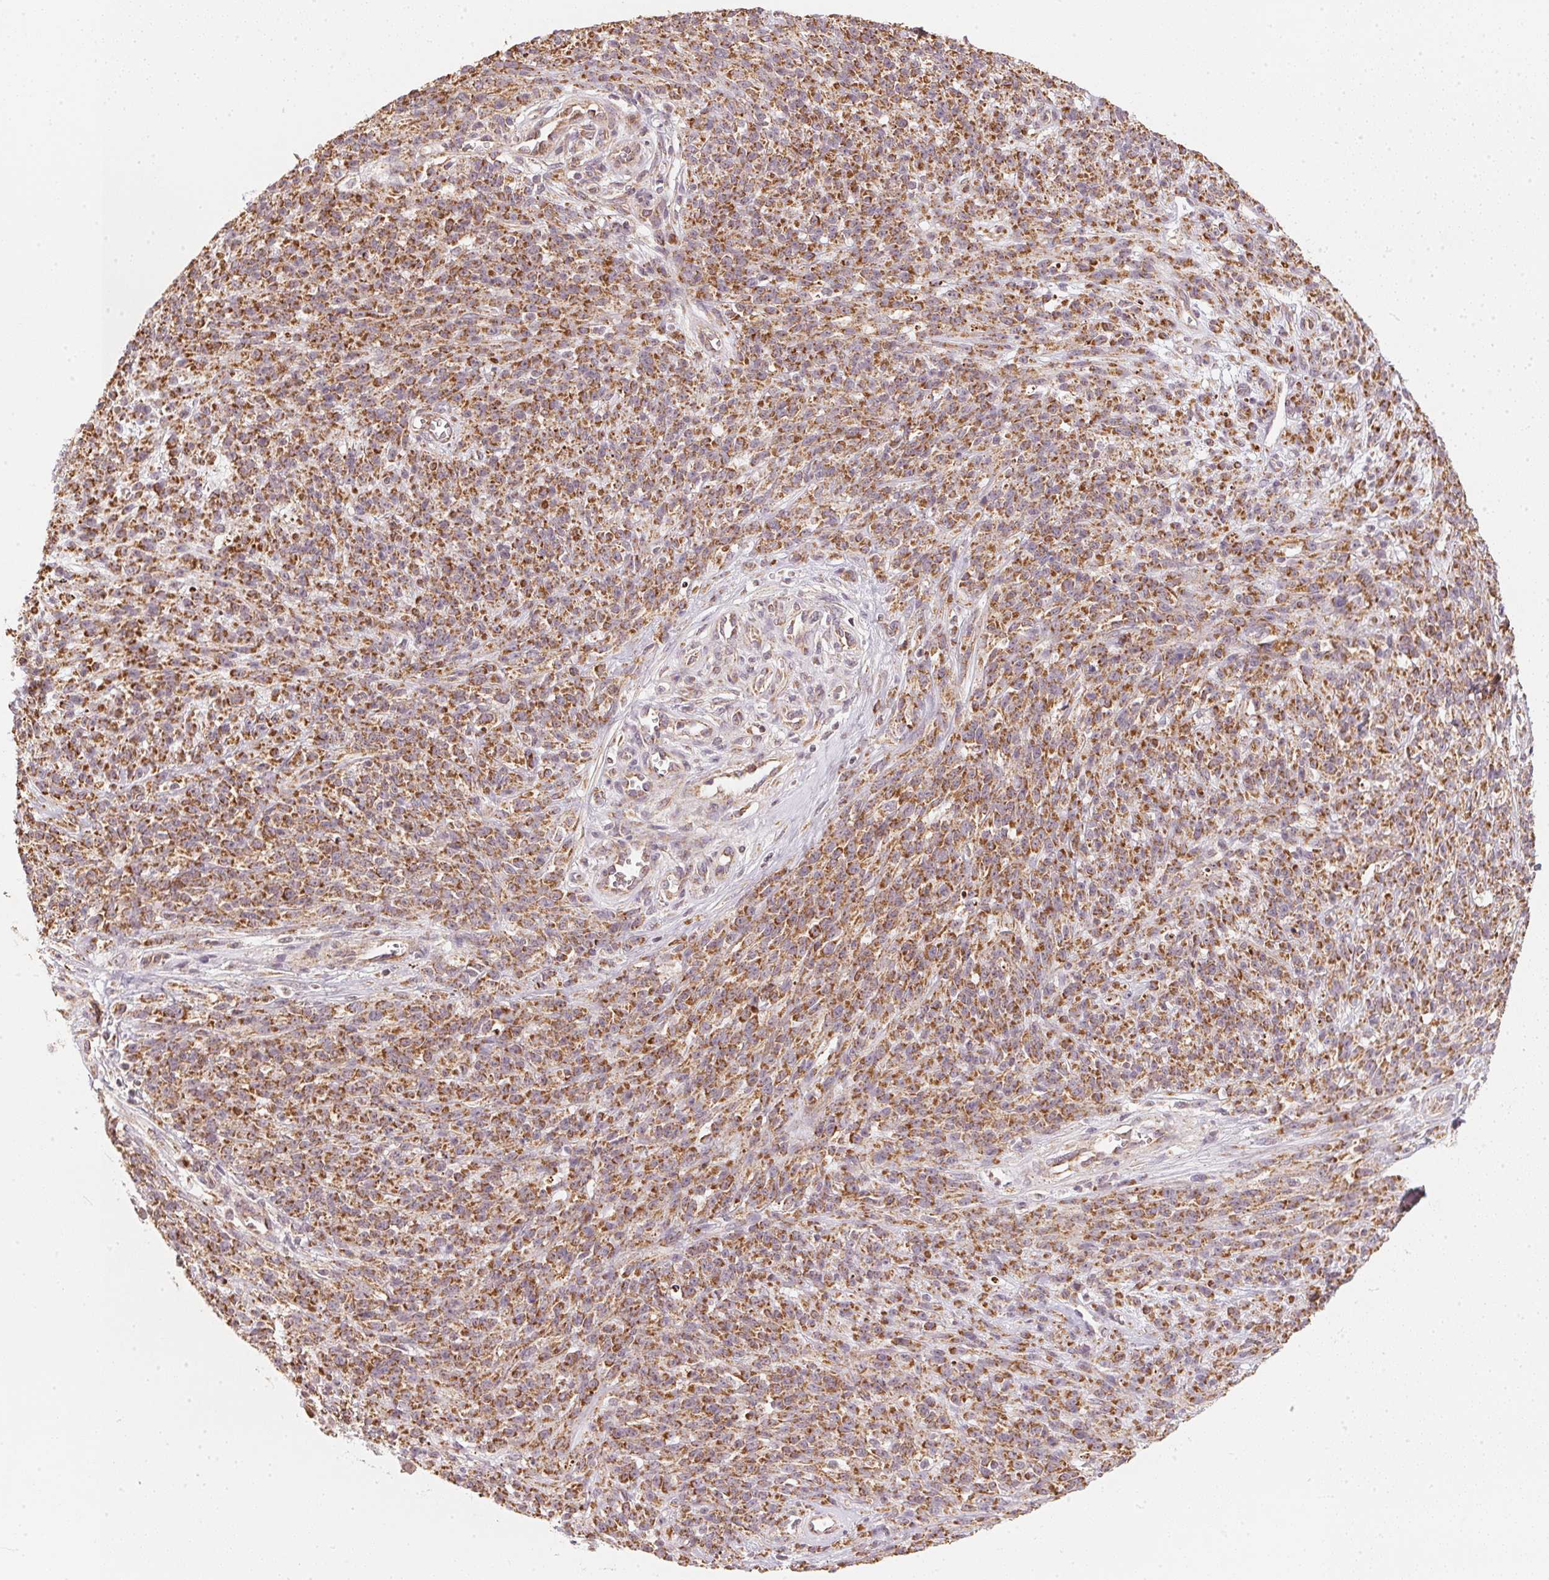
{"staining": {"intensity": "strong", "quantity": ">75%", "location": "cytoplasmic/membranous"}, "tissue": "melanoma", "cell_type": "Tumor cells", "image_type": "cancer", "snomed": [{"axis": "morphology", "description": "Malignant melanoma, NOS"}, {"axis": "topography", "description": "Skin"}, {"axis": "topography", "description": "Skin of trunk"}], "caption": "A brown stain shows strong cytoplasmic/membranous positivity of a protein in human malignant melanoma tumor cells. (DAB (3,3'-diaminobenzidine) IHC, brown staining for protein, blue staining for nuclei).", "gene": "MATCAP1", "patient": {"sex": "male", "age": 74}}